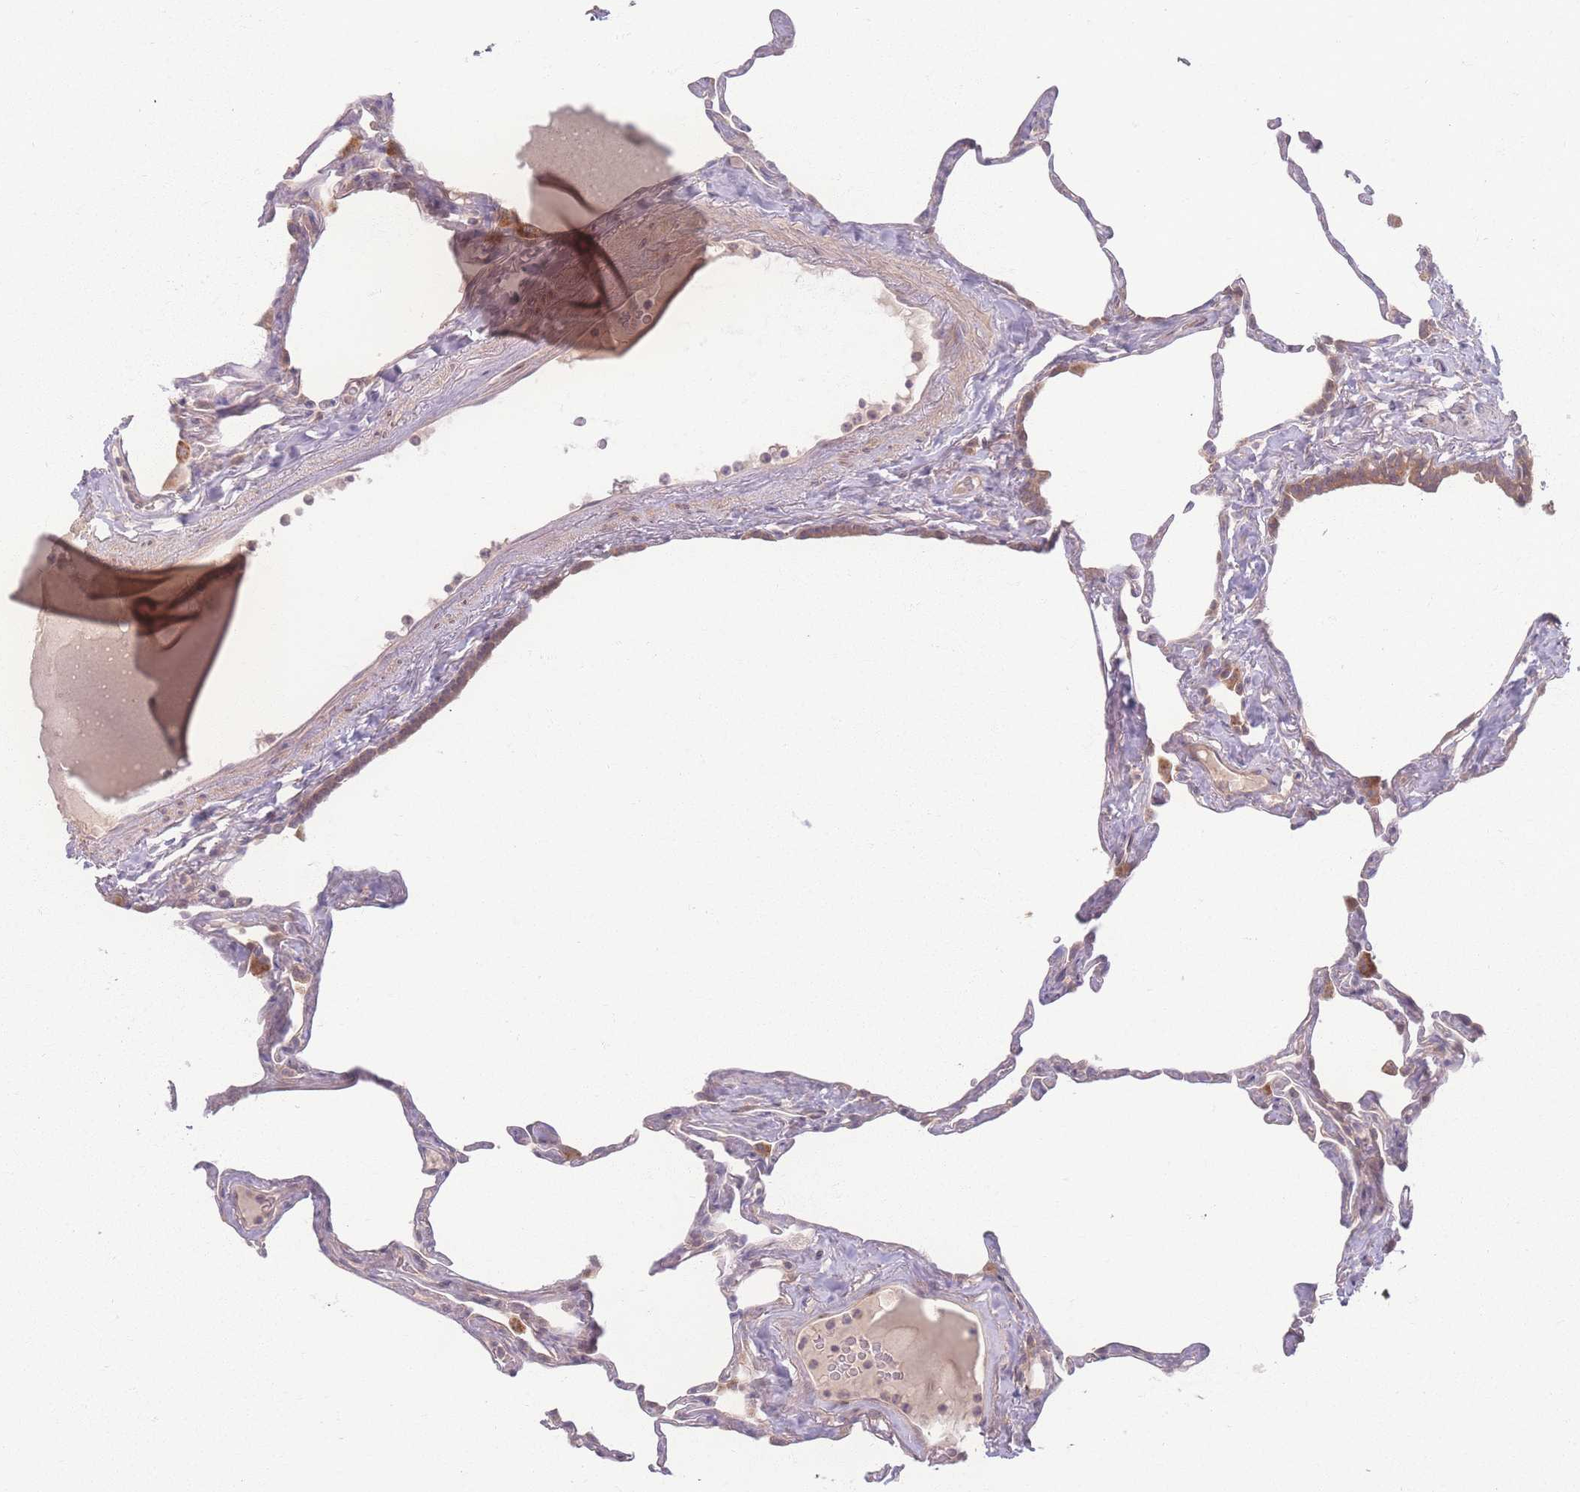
{"staining": {"intensity": "negative", "quantity": "none", "location": "none"}, "tissue": "lung", "cell_type": "Alveolar cells", "image_type": "normal", "snomed": [{"axis": "morphology", "description": "Normal tissue, NOS"}, {"axis": "topography", "description": "Lung"}], "caption": "There is no significant staining in alveolar cells of lung. Brightfield microscopy of IHC stained with DAB (brown) and hematoxylin (blue), captured at high magnification.", "gene": "INSR", "patient": {"sex": "male", "age": 65}}